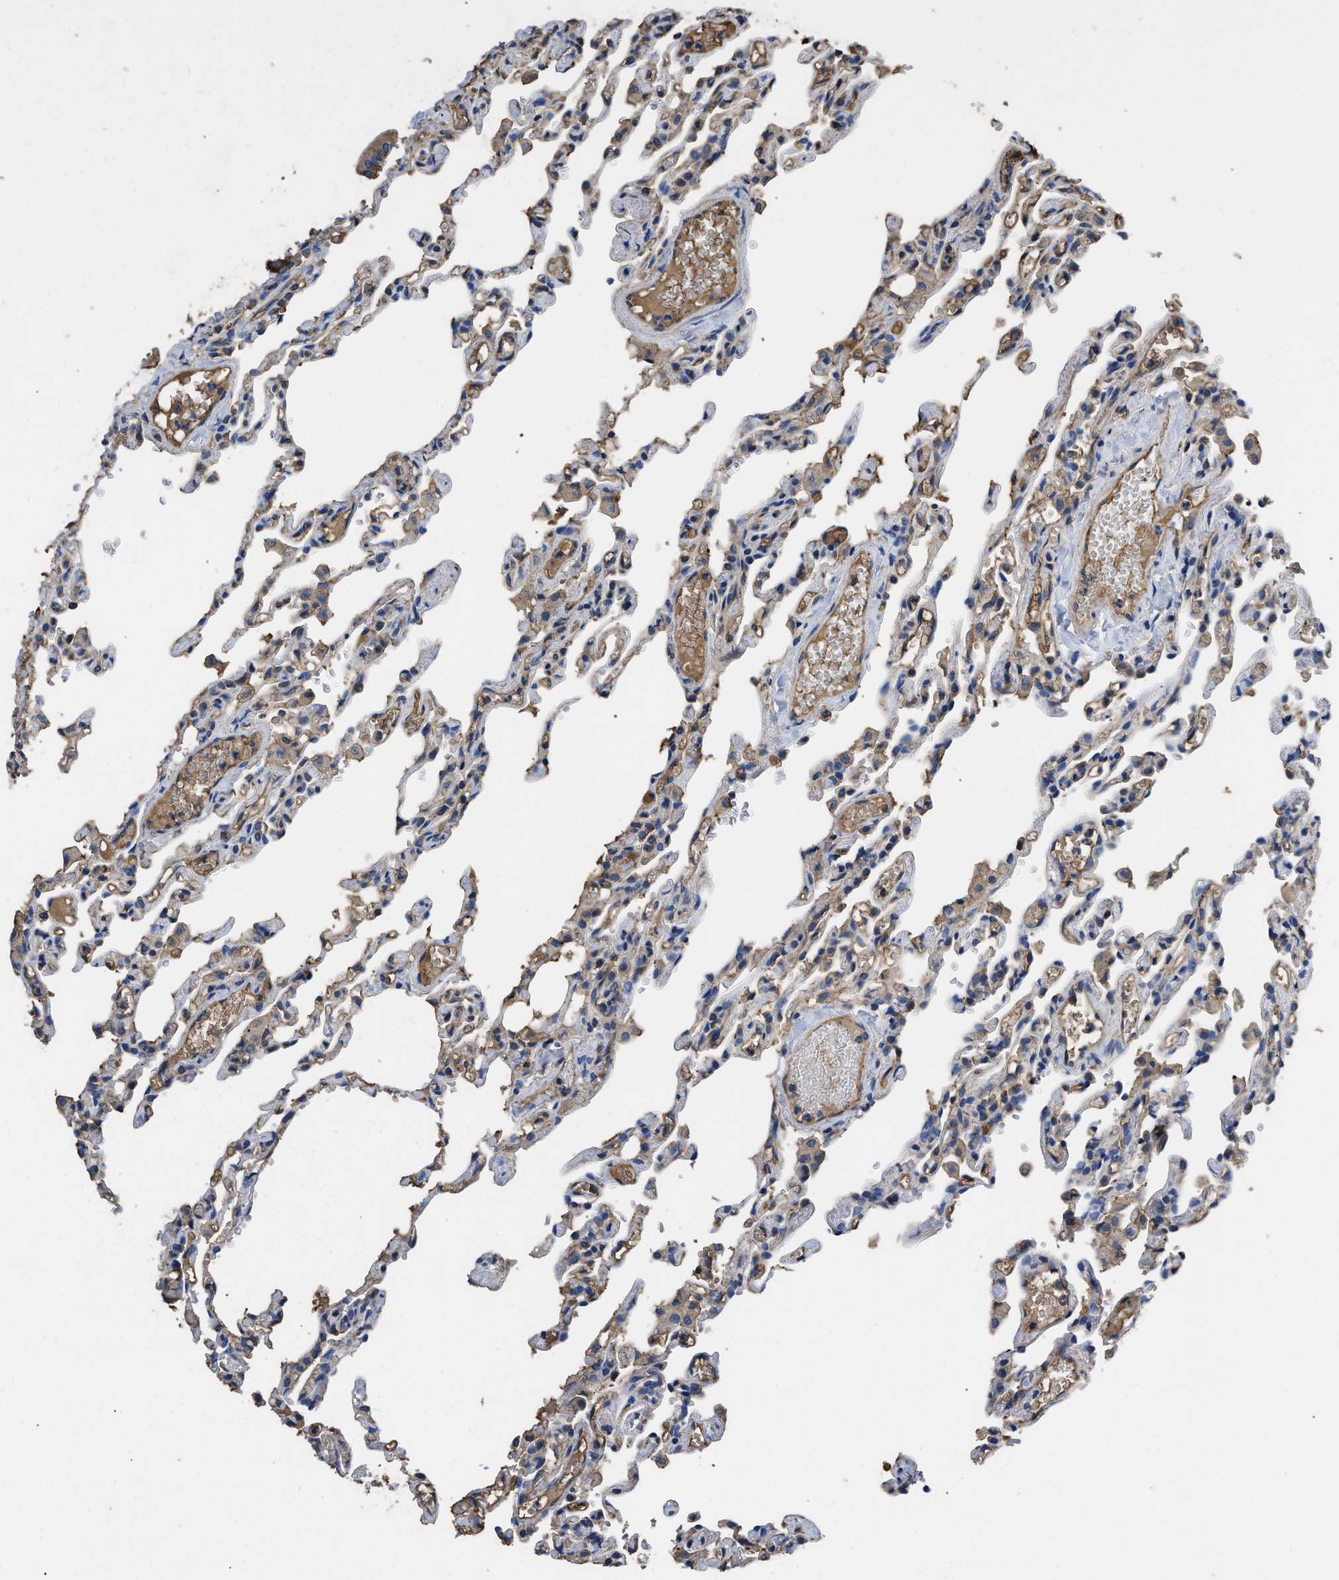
{"staining": {"intensity": "weak", "quantity": "<25%", "location": "cytoplasmic/membranous"}, "tissue": "lung", "cell_type": "Alveolar cells", "image_type": "normal", "snomed": [{"axis": "morphology", "description": "Normal tissue, NOS"}, {"axis": "topography", "description": "Lung"}], "caption": "A high-resolution histopathology image shows IHC staining of normal lung, which demonstrates no significant expression in alveolar cells.", "gene": "USP4", "patient": {"sex": "male", "age": 21}}